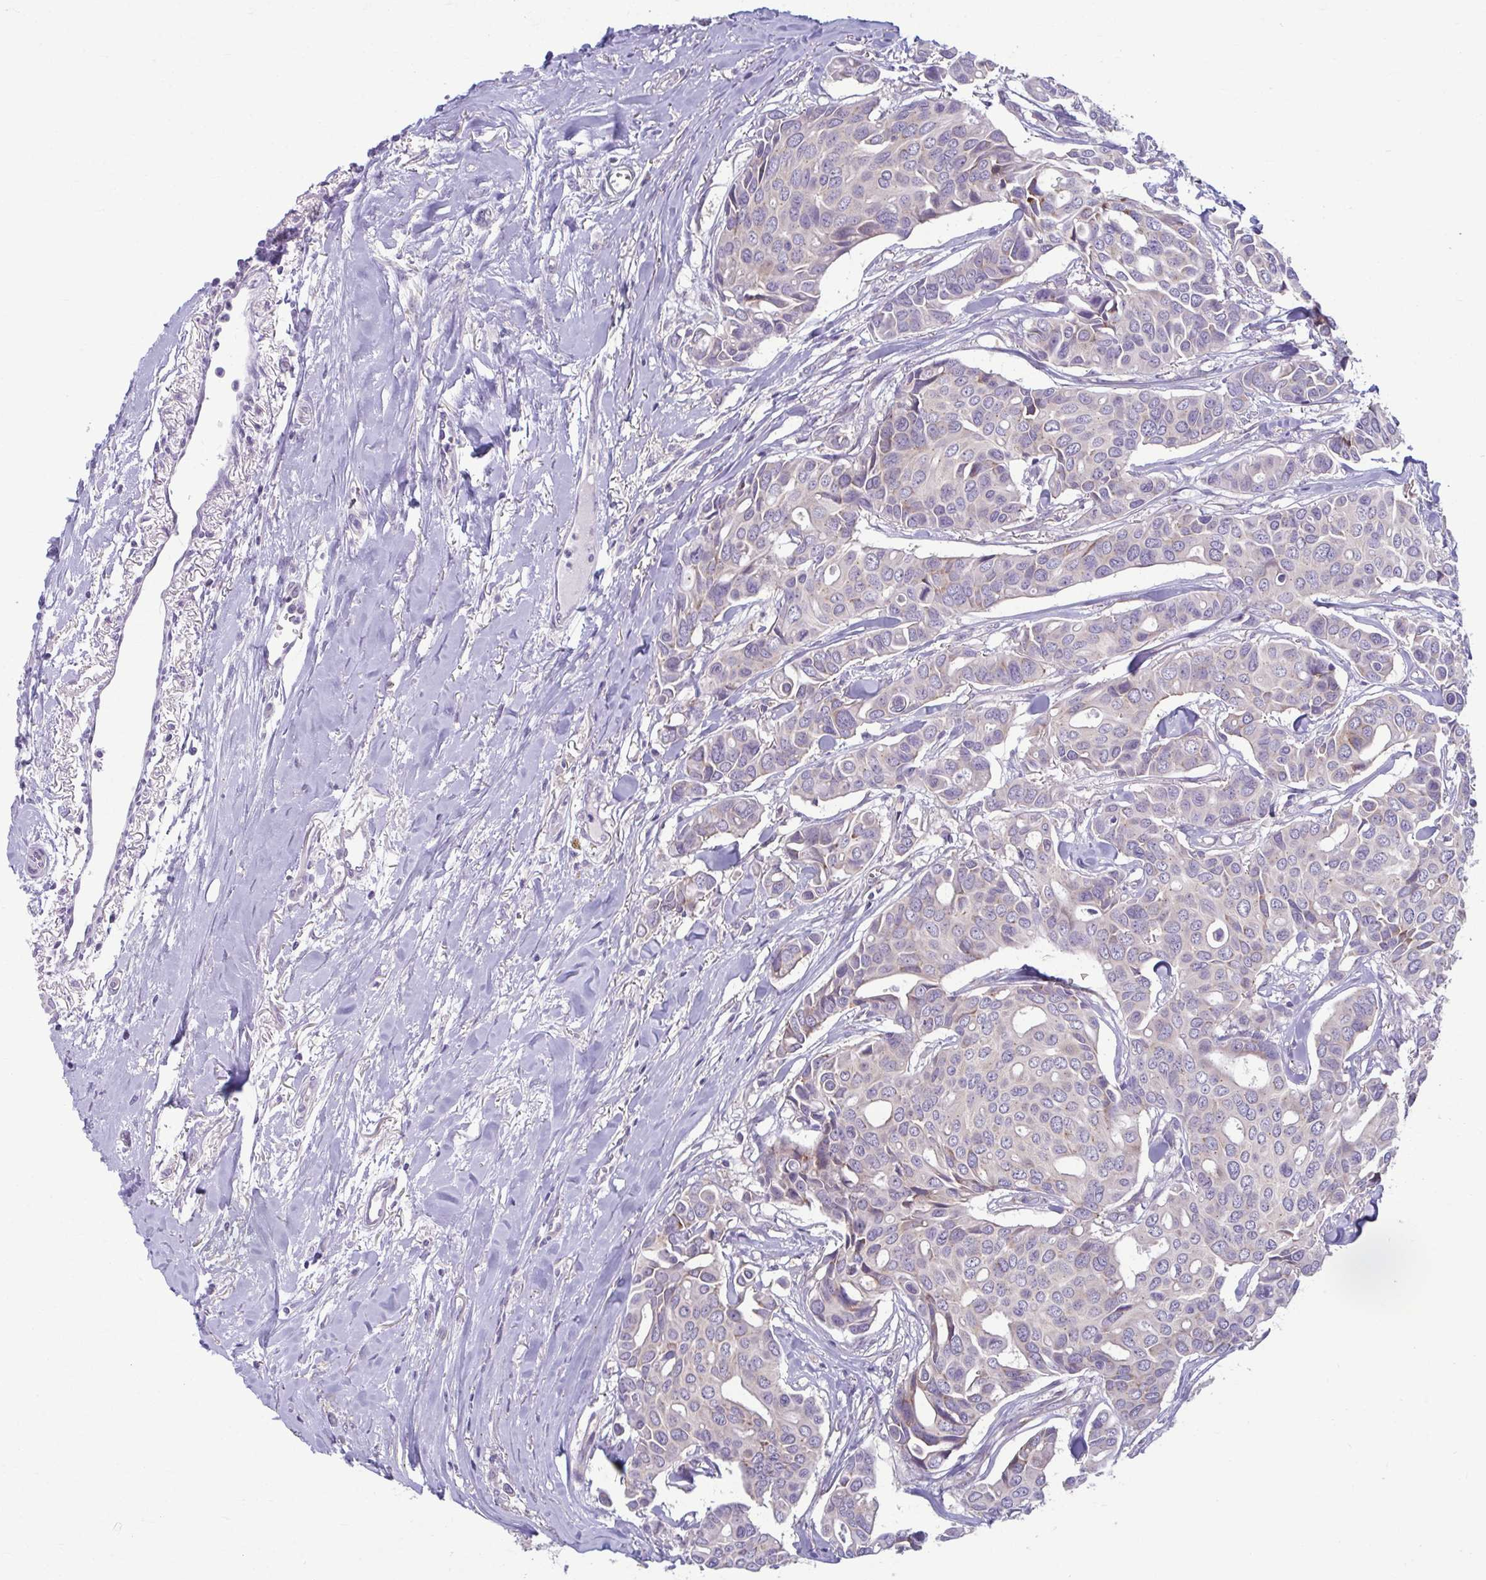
{"staining": {"intensity": "weak", "quantity": "<25%", "location": "cytoplasmic/membranous"}, "tissue": "breast cancer", "cell_type": "Tumor cells", "image_type": "cancer", "snomed": [{"axis": "morphology", "description": "Duct carcinoma"}, {"axis": "topography", "description": "Breast"}], "caption": "Tumor cells show no significant protein staining in breast invasive ductal carcinoma.", "gene": "TMEM108", "patient": {"sex": "female", "age": 54}}